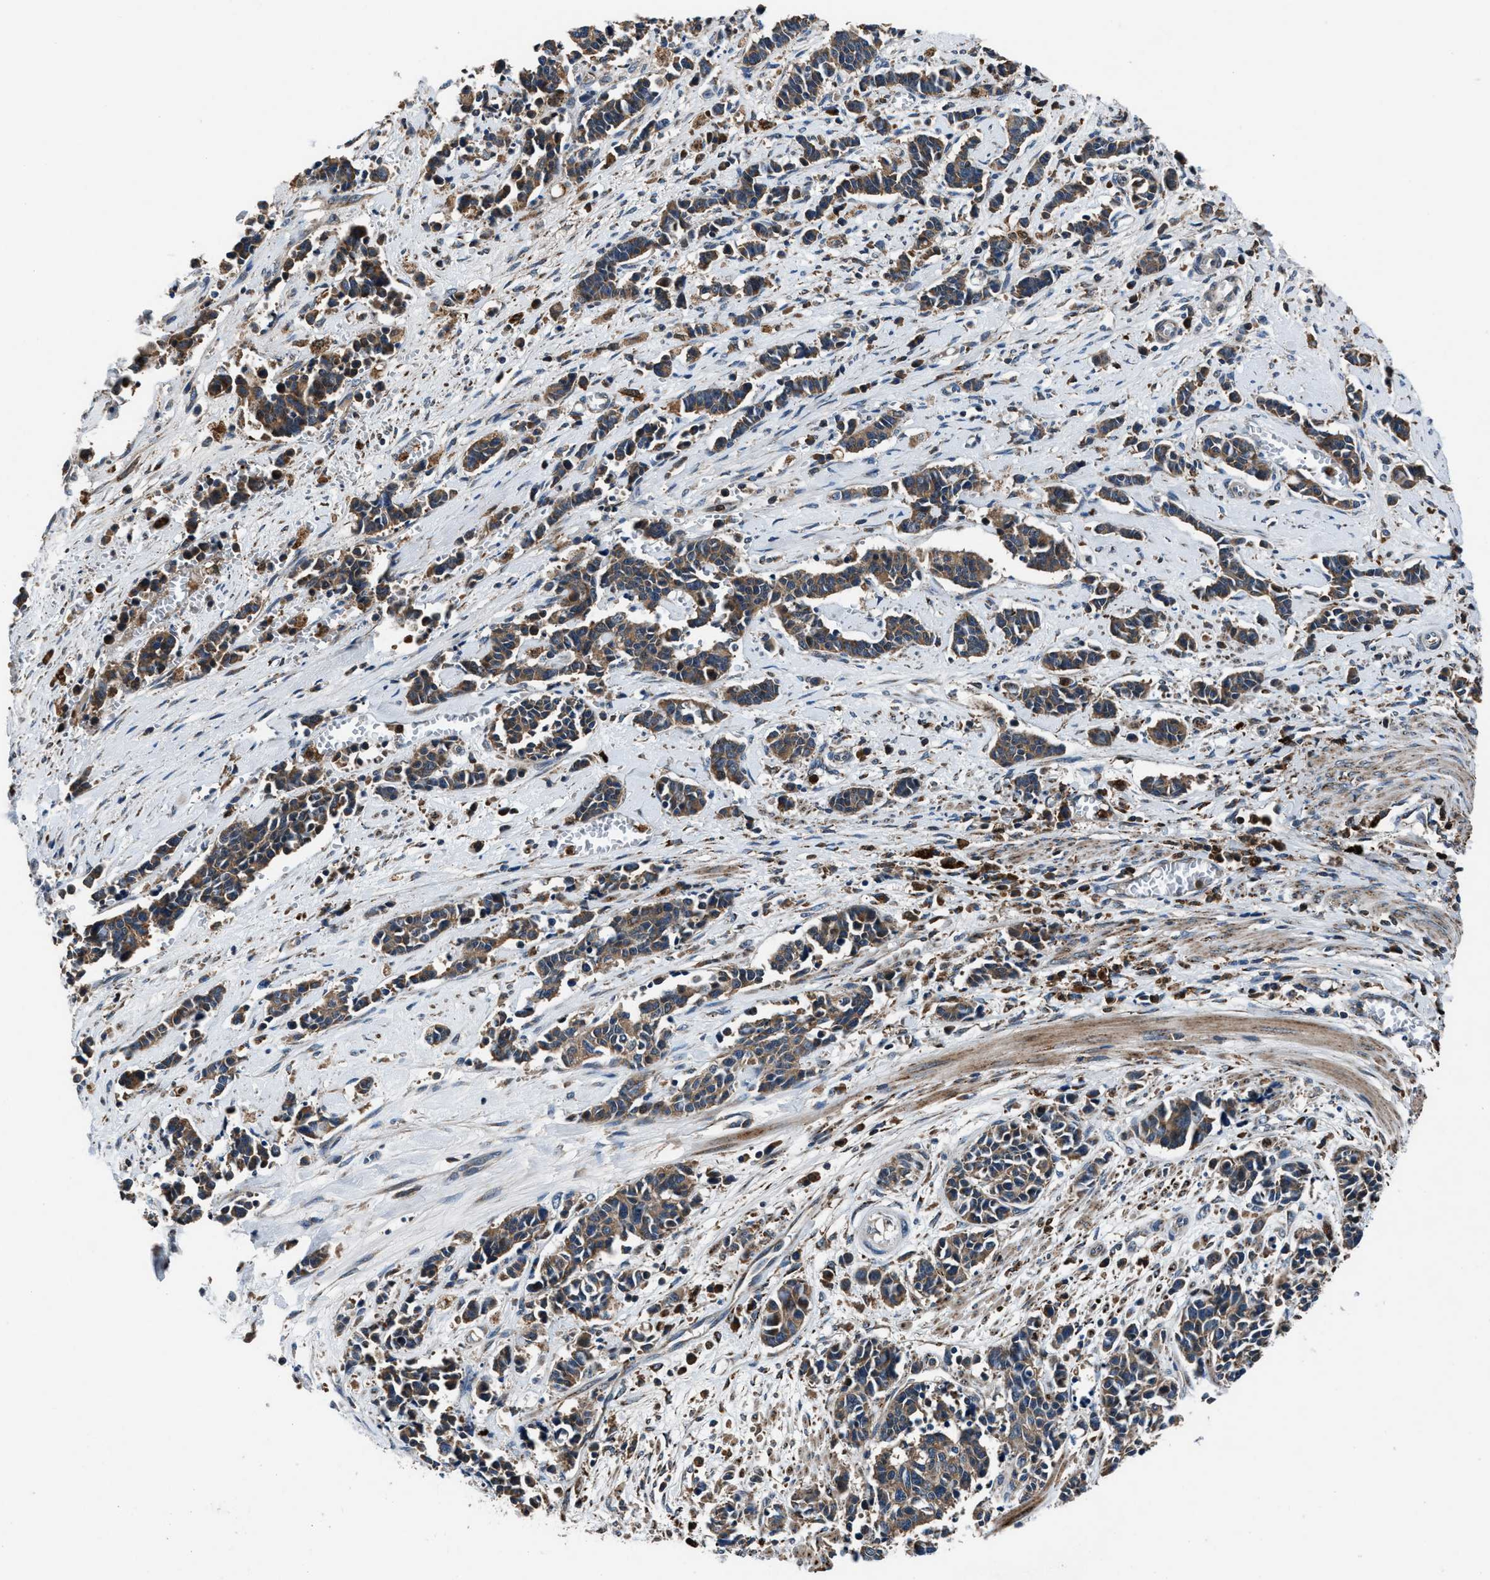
{"staining": {"intensity": "moderate", "quantity": ">75%", "location": "cytoplasmic/membranous"}, "tissue": "cervical cancer", "cell_type": "Tumor cells", "image_type": "cancer", "snomed": [{"axis": "morphology", "description": "Squamous cell carcinoma, NOS"}, {"axis": "topography", "description": "Cervix"}], "caption": "A brown stain labels moderate cytoplasmic/membranous expression of a protein in cervical cancer (squamous cell carcinoma) tumor cells.", "gene": "FAM221A", "patient": {"sex": "female", "age": 35}}